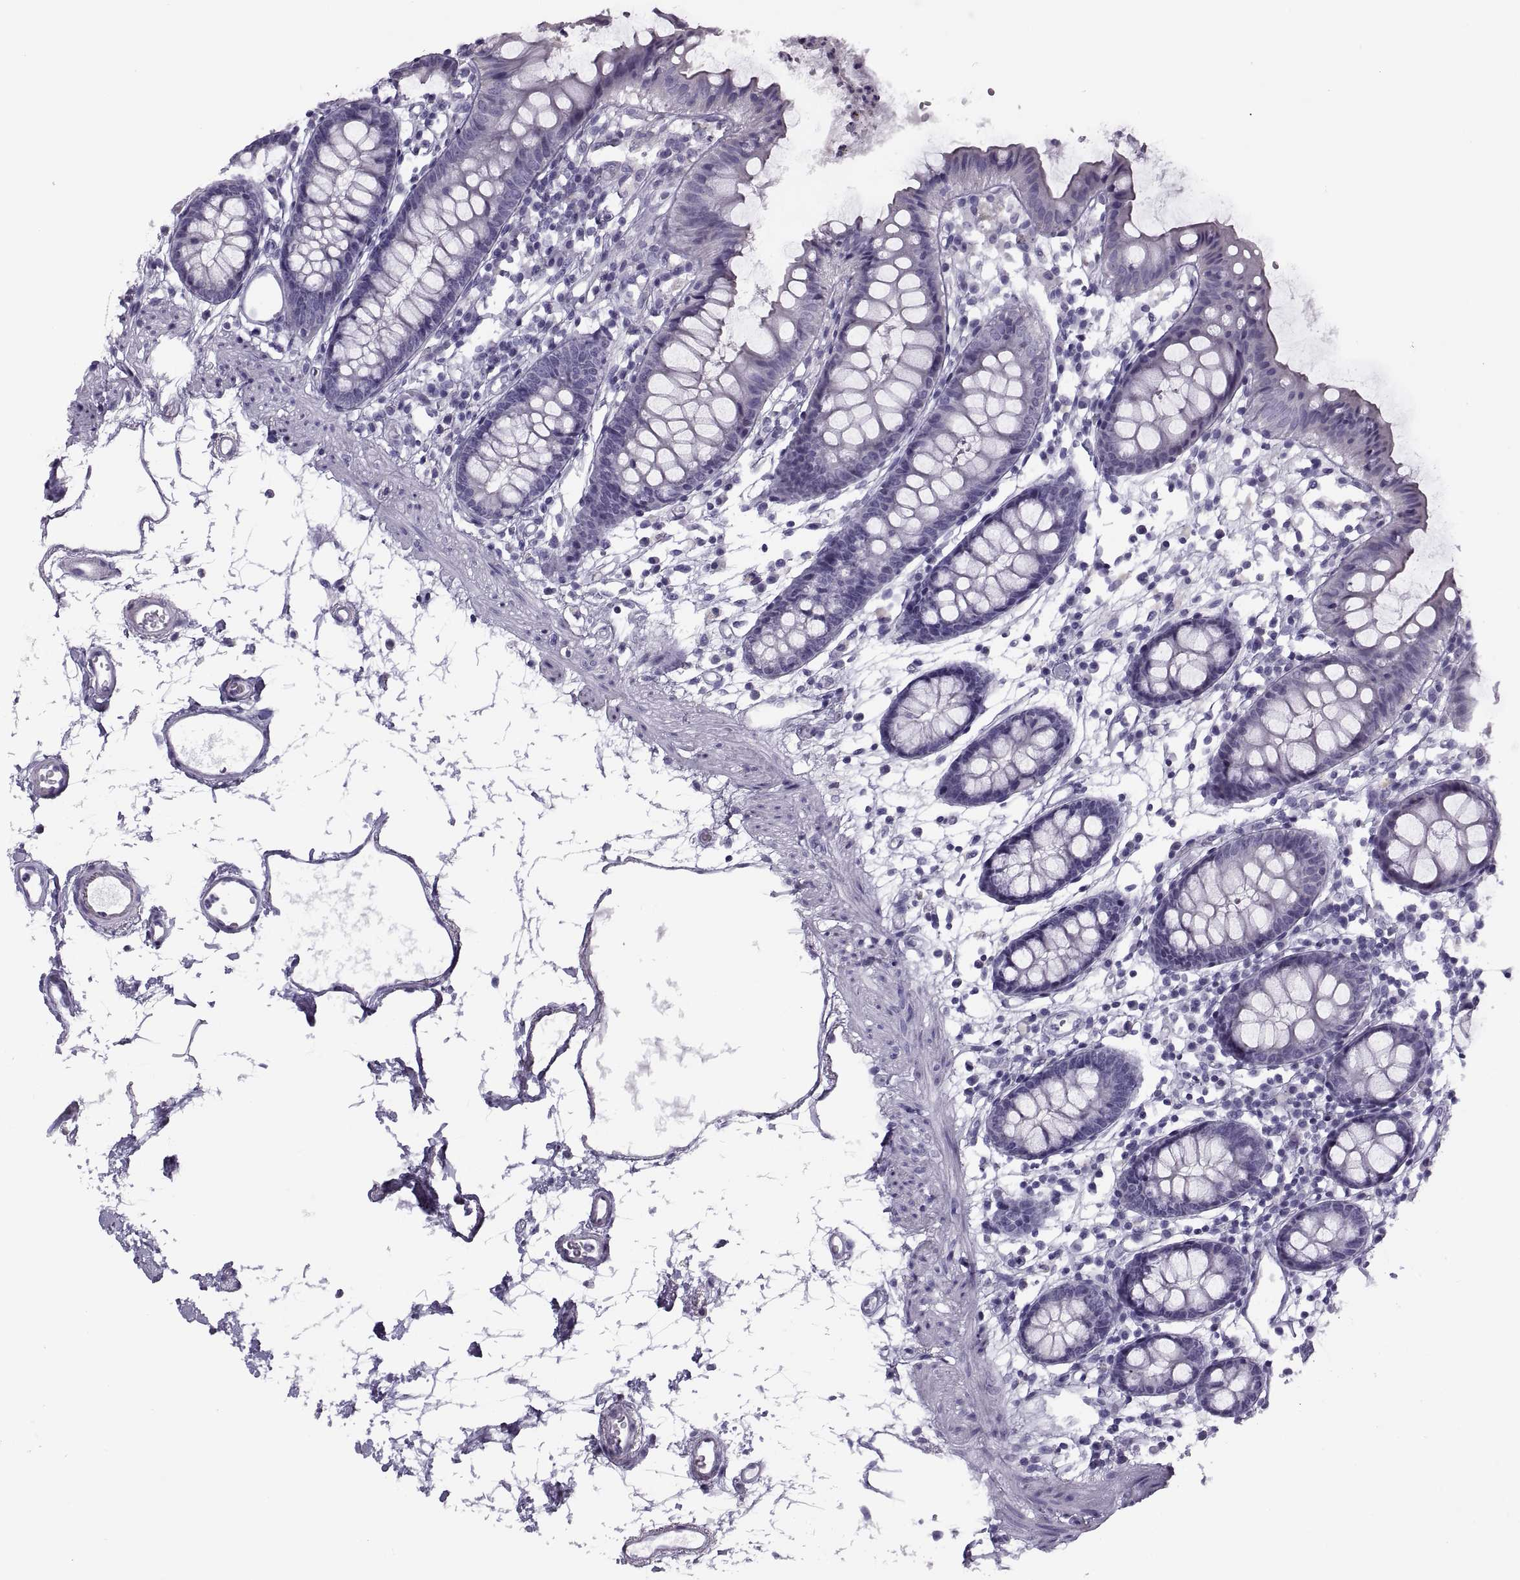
{"staining": {"intensity": "negative", "quantity": "none", "location": "none"}, "tissue": "colon", "cell_type": "Endothelial cells", "image_type": "normal", "snomed": [{"axis": "morphology", "description": "Normal tissue, NOS"}, {"axis": "topography", "description": "Colon"}], "caption": "Immunohistochemical staining of unremarkable human colon reveals no significant positivity in endothelial cells.", "gene": "RLBP1", "patient": {"sex": "female", "age": 84}}